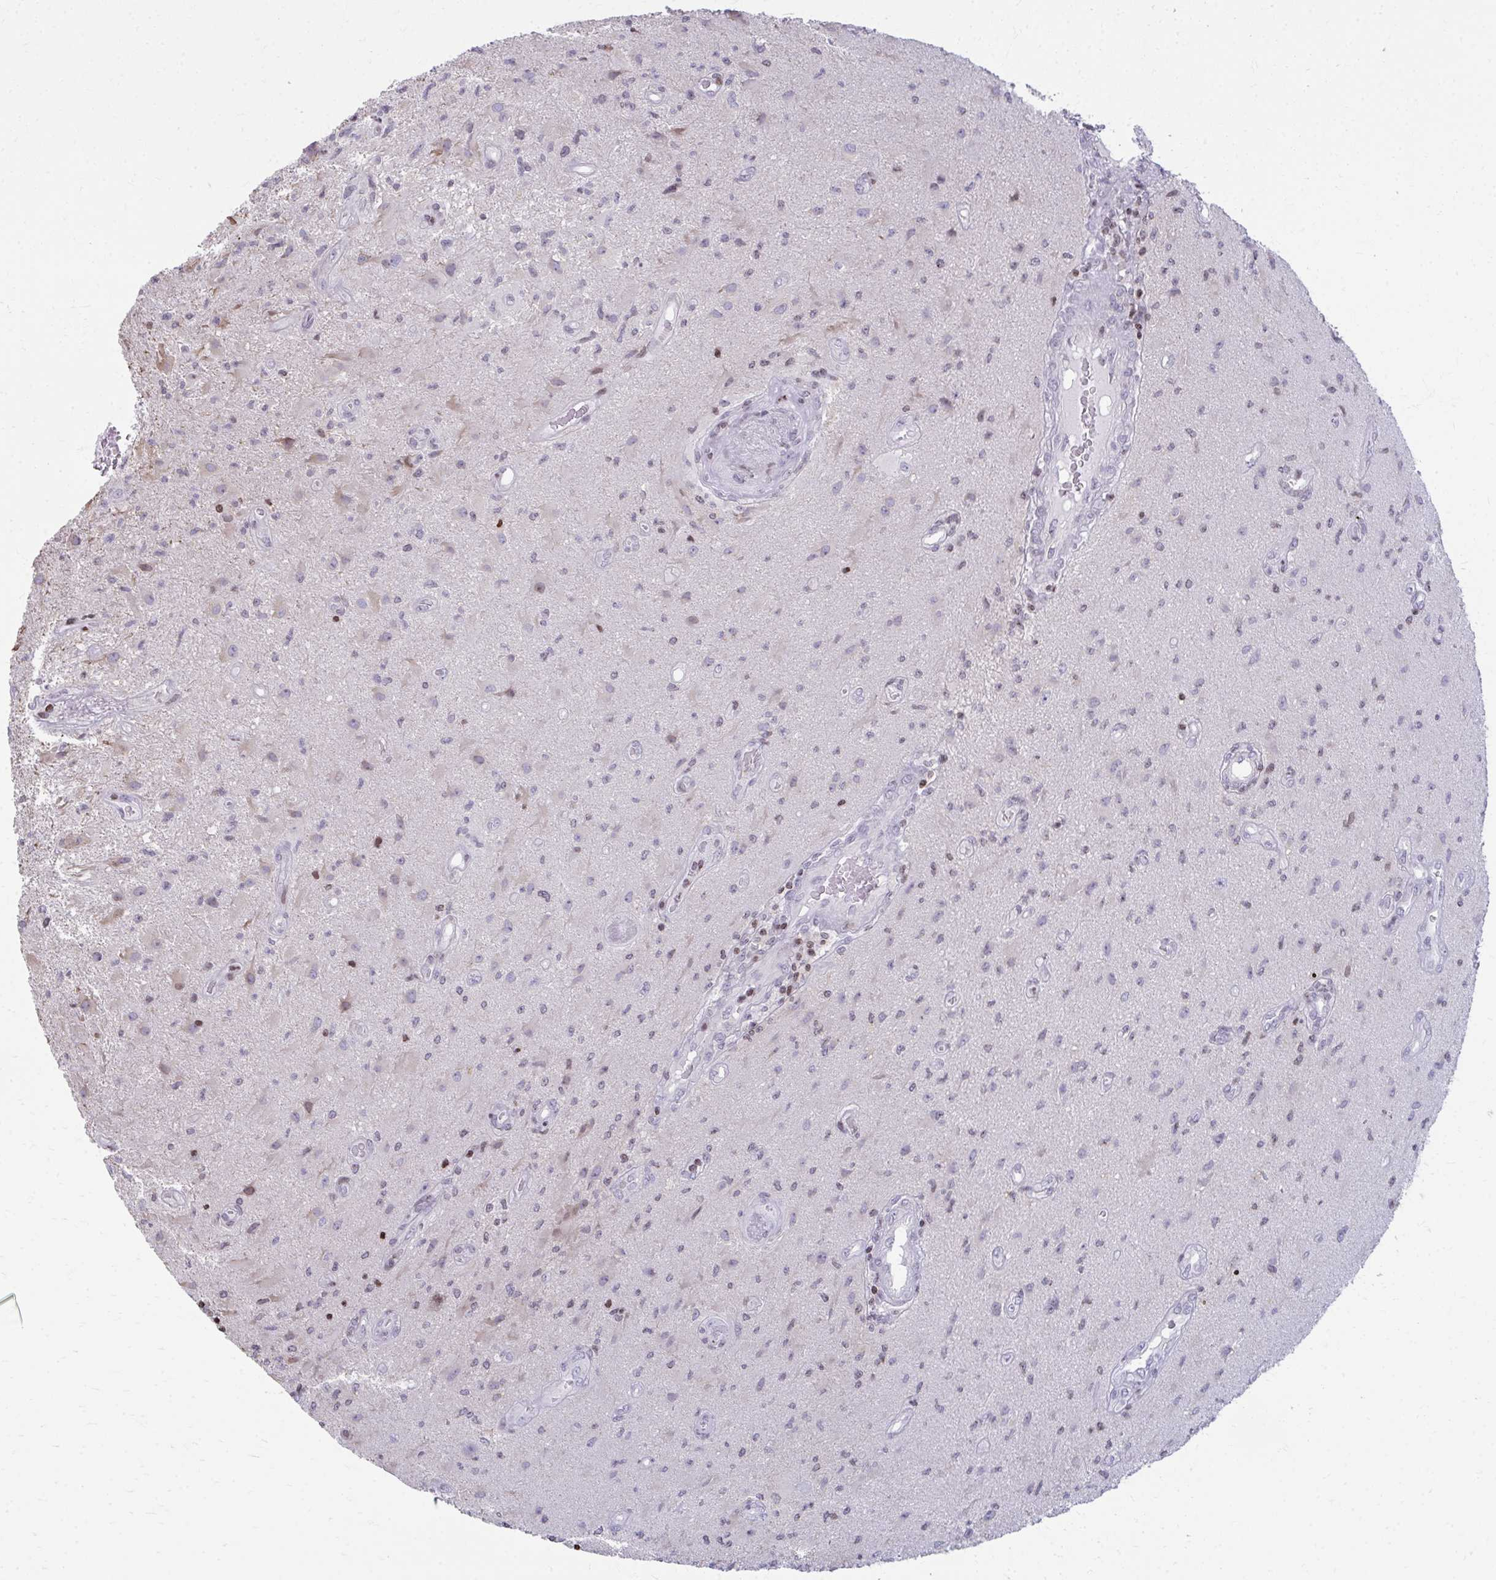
{"staining": {"intensity": "negative", "quantity": "none", "location": "none"}, "tissue": "glioma", "cell_type": "Tumor cells", "image_type": "cancer", "snomed": [{"axis": "morphology", "description": "Glioma, malignant, High grade"}, {"axis": "topography", "description": "Brain"}], "caption": "Immunohistochemistry image of neoplastic tissue: human malignant glioma (high-grade) stained with DAB reveals no significant protein positivity in tumor cells.", "gene": "AP5M1", "patient": {"sex": "male", "age": 67}}